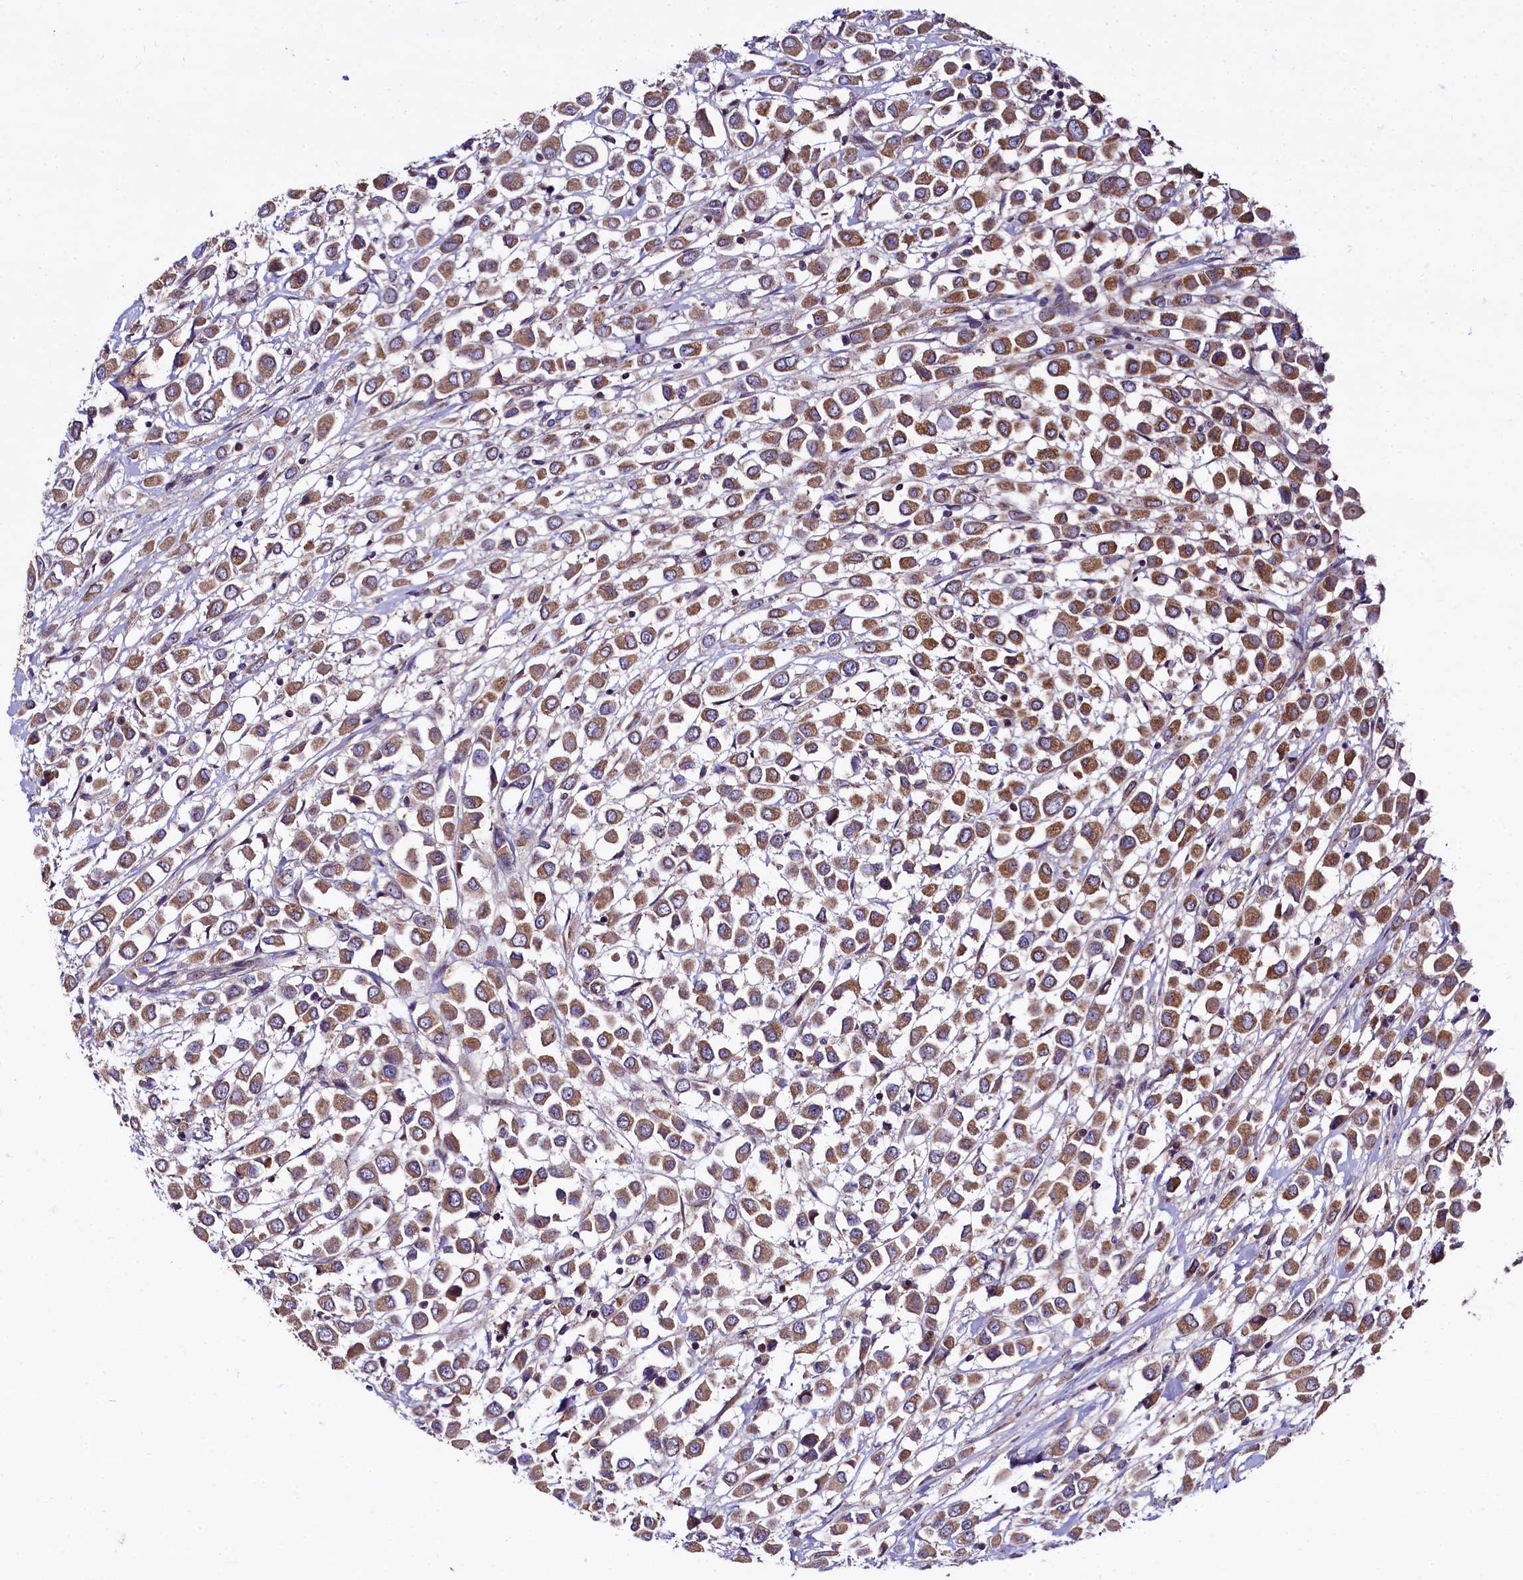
{"staining": {"intensity": "moderate", "quantity": ">75%", "location": "cytoplasmic/membranous"}, "tissue": "breast cancer", "cell_type": "Tumor cells", "image_type": "cancer", "snomed": [{"axis": "morphology", "description": "Duct carcinoma"}, {"axis": "topography", "description": "Breast"}], "caption": "Protein expression analysis of breast cancer displays moderate cytoplasmic/membranous positivity in about >75% of tumor cells. Immunohistochemistry stains the protein of interest in brown and the nuclei are stained blue.", "gene": "SPRYD3", "patient": {"sex": "female", "age": 61}}